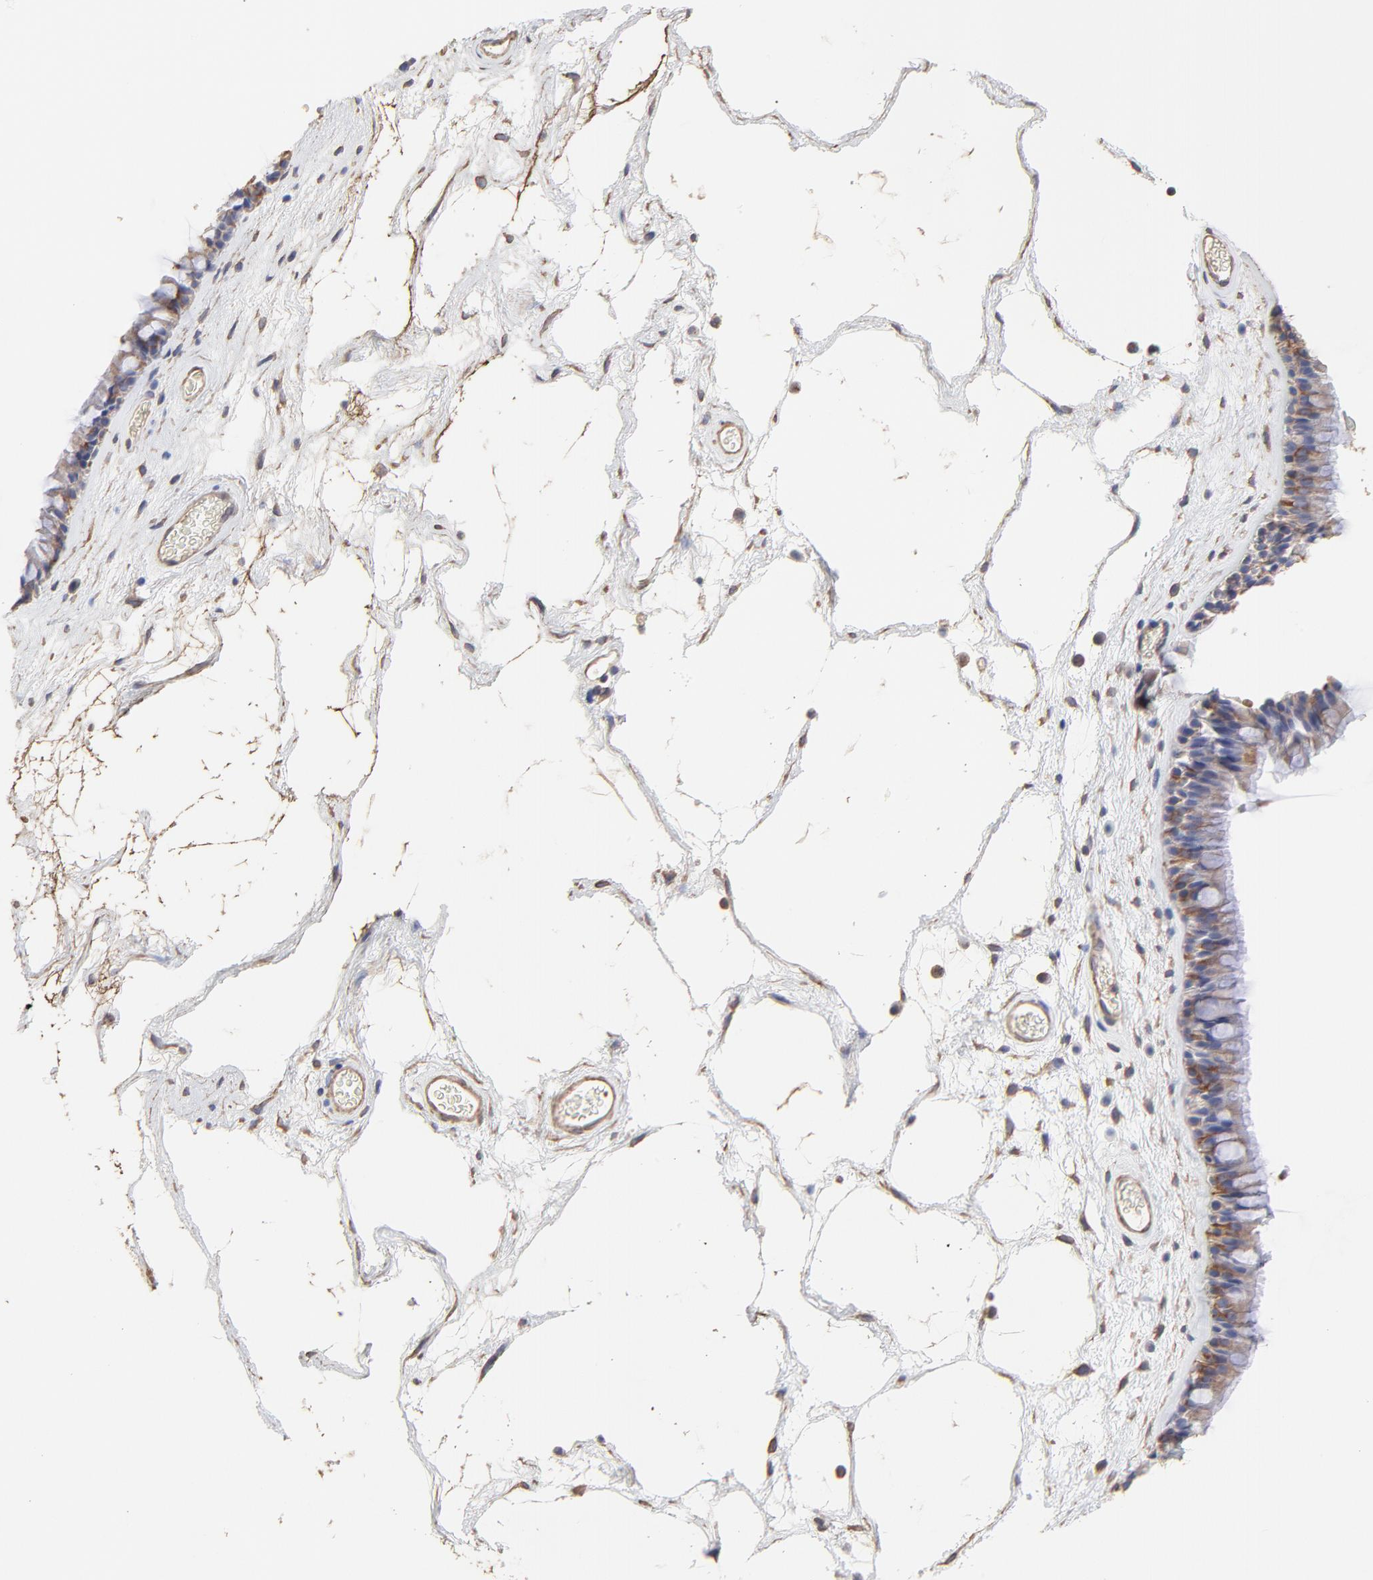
{"staining": {"intensity": "moderate", "quantity": ">75%", "location": "cytoplasmic/membranous"}, "tissue": "nasopharynx", "cell_type": "Respiratory epithelial cells", "image_type": "normal", "snomed": [{"axis": "morphology", "description": "Normal tissue, NOS"}, {"axis": "morphology", "description": "Inflammation, NOS"}, {"axis": "topography", "description": "Nasopharynx"}], "caption": "Respiratory epithelial cells exhibit medium levels of moderate cytoplasmic/membranous staining in about >75% of cells in unremarkable human nasopharynx. (Brightfield microscopy of DAB IHC at high magnification).", "gene": "LRCH2", "patient": {"sex": "male", "age": 48}}